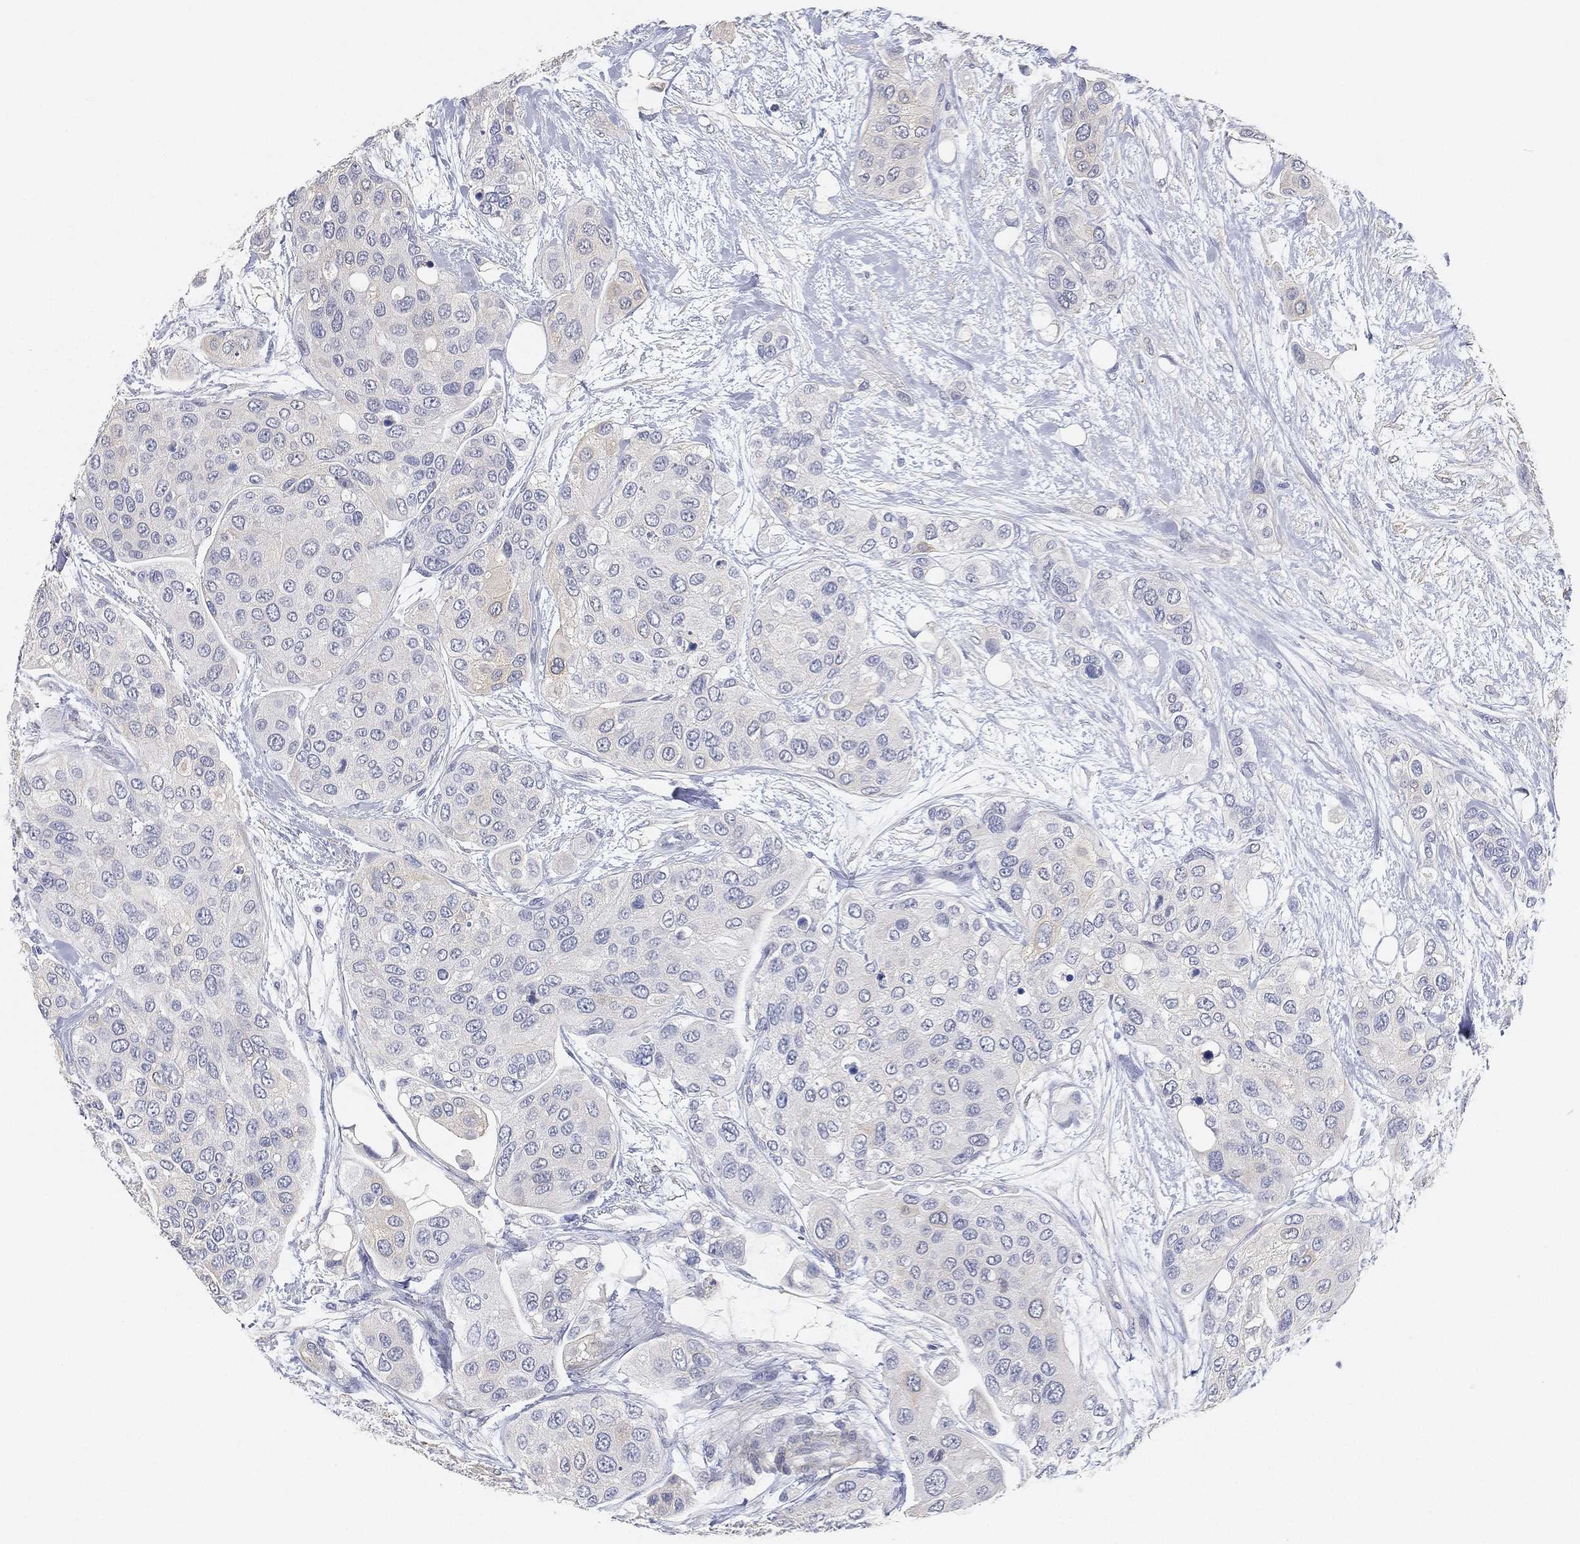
{"staining": {"intensity": "negative", "quantity": "none", "location": "none"}, "tissue": "urothelial cancer", "cell_type": "Tumor cells", "image_type": "cancer", "snomed": [{"axis": "morphology", "description": "Urothelial carcinoma, High grade"}, {"axis": "topography", "description": "Urinary bladder"}], "caption": "Tumor cells are negative for brown protein staining in urothelial cancer.", "gene": "GPR61", "patient": {"sex": "male", "age": 77}}